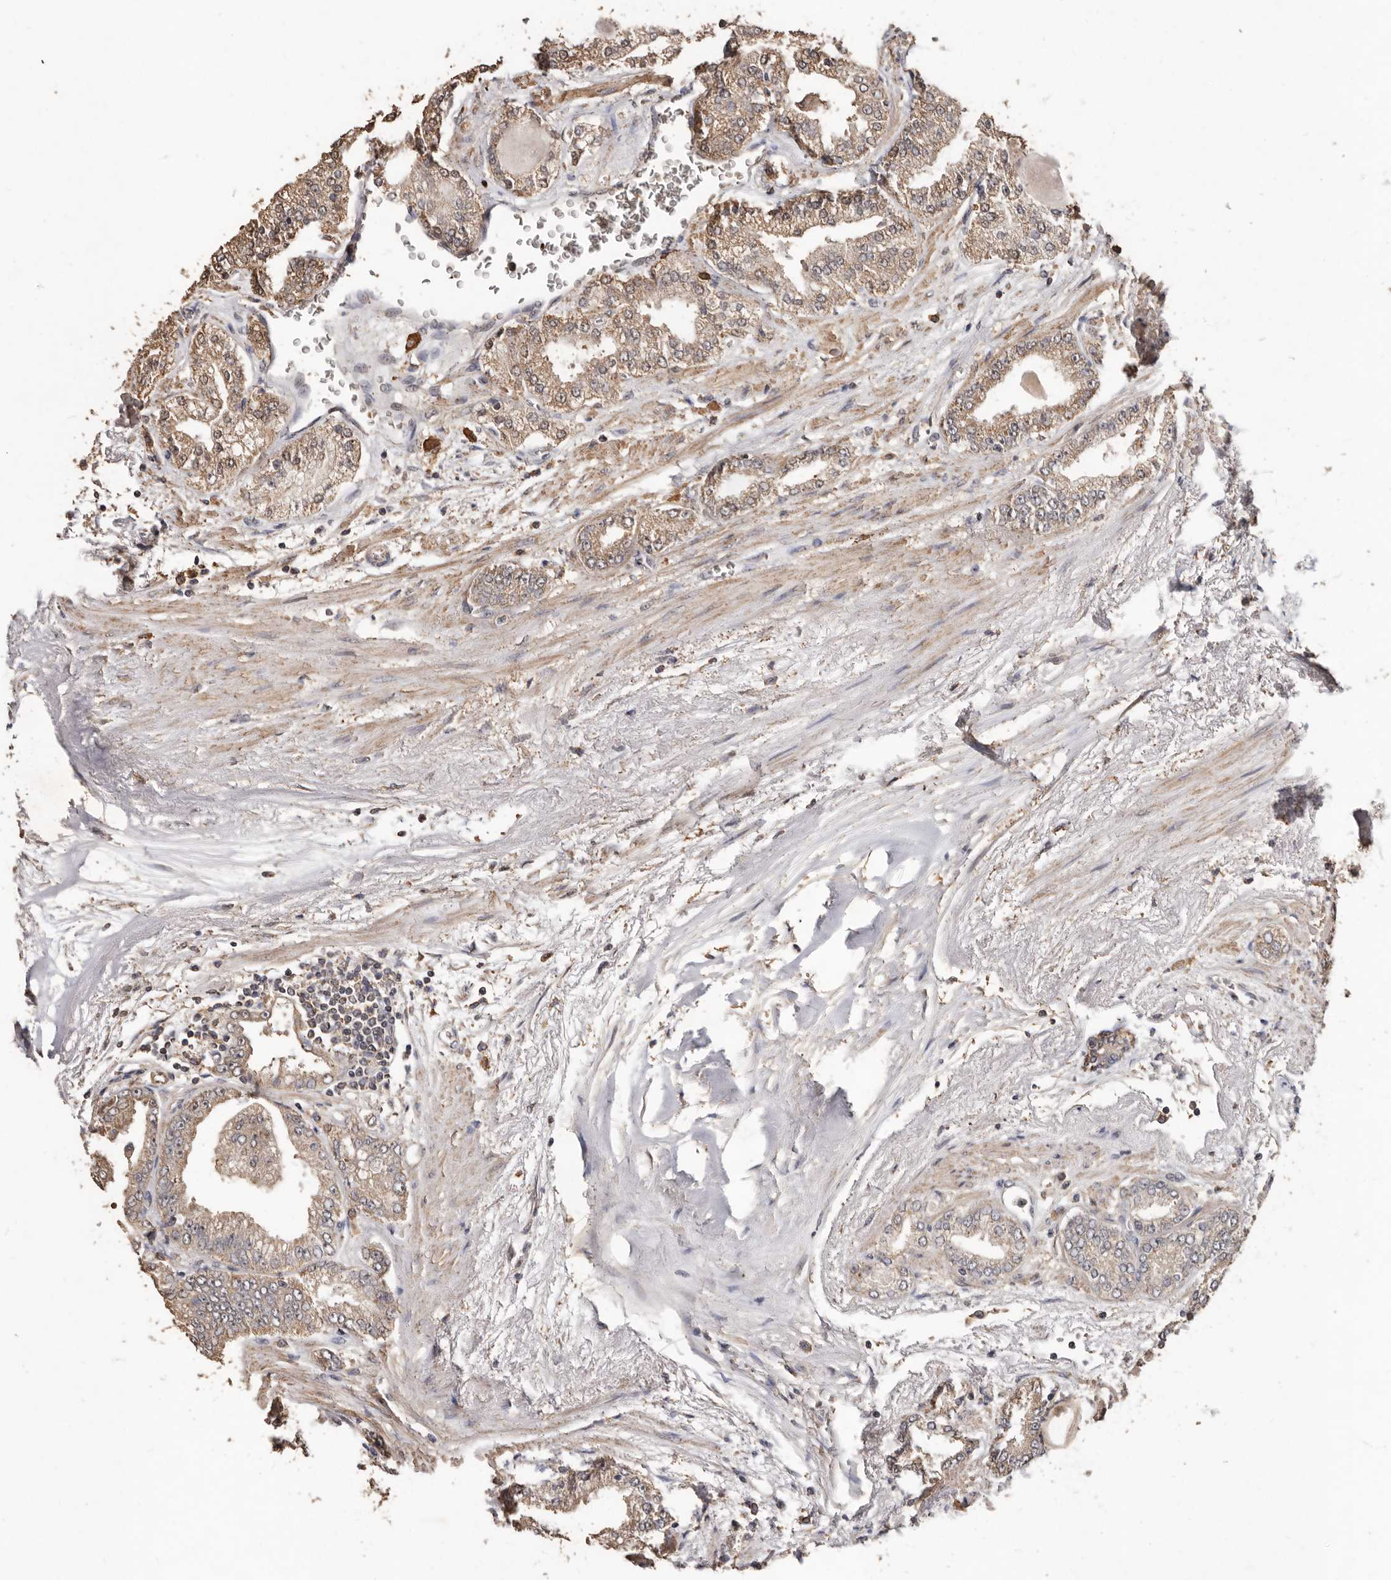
{"staining": {"intensity": "weak", "quantity": ">75%", "location": "cytoplasmic/membranous"}, "tissue": "prostate cancer", "cell_type": "Tumor cells", "image_type": "cancer", "snomed": [{"axis": "morphology", "description": "Adenocarcinoma, High grade"}, {"axis": "topography", "description": "Prostate"}], "caption": "Prostate adenocarcinoma (high-grade) tissue demonstrates weak cytoplasmic/membranous expression in about >75% of tumor cells (IHC, brightfield microscopy, high magnification).", "gene": "GRAMD2A", "patient": {"sex": "male", "age": 71}}